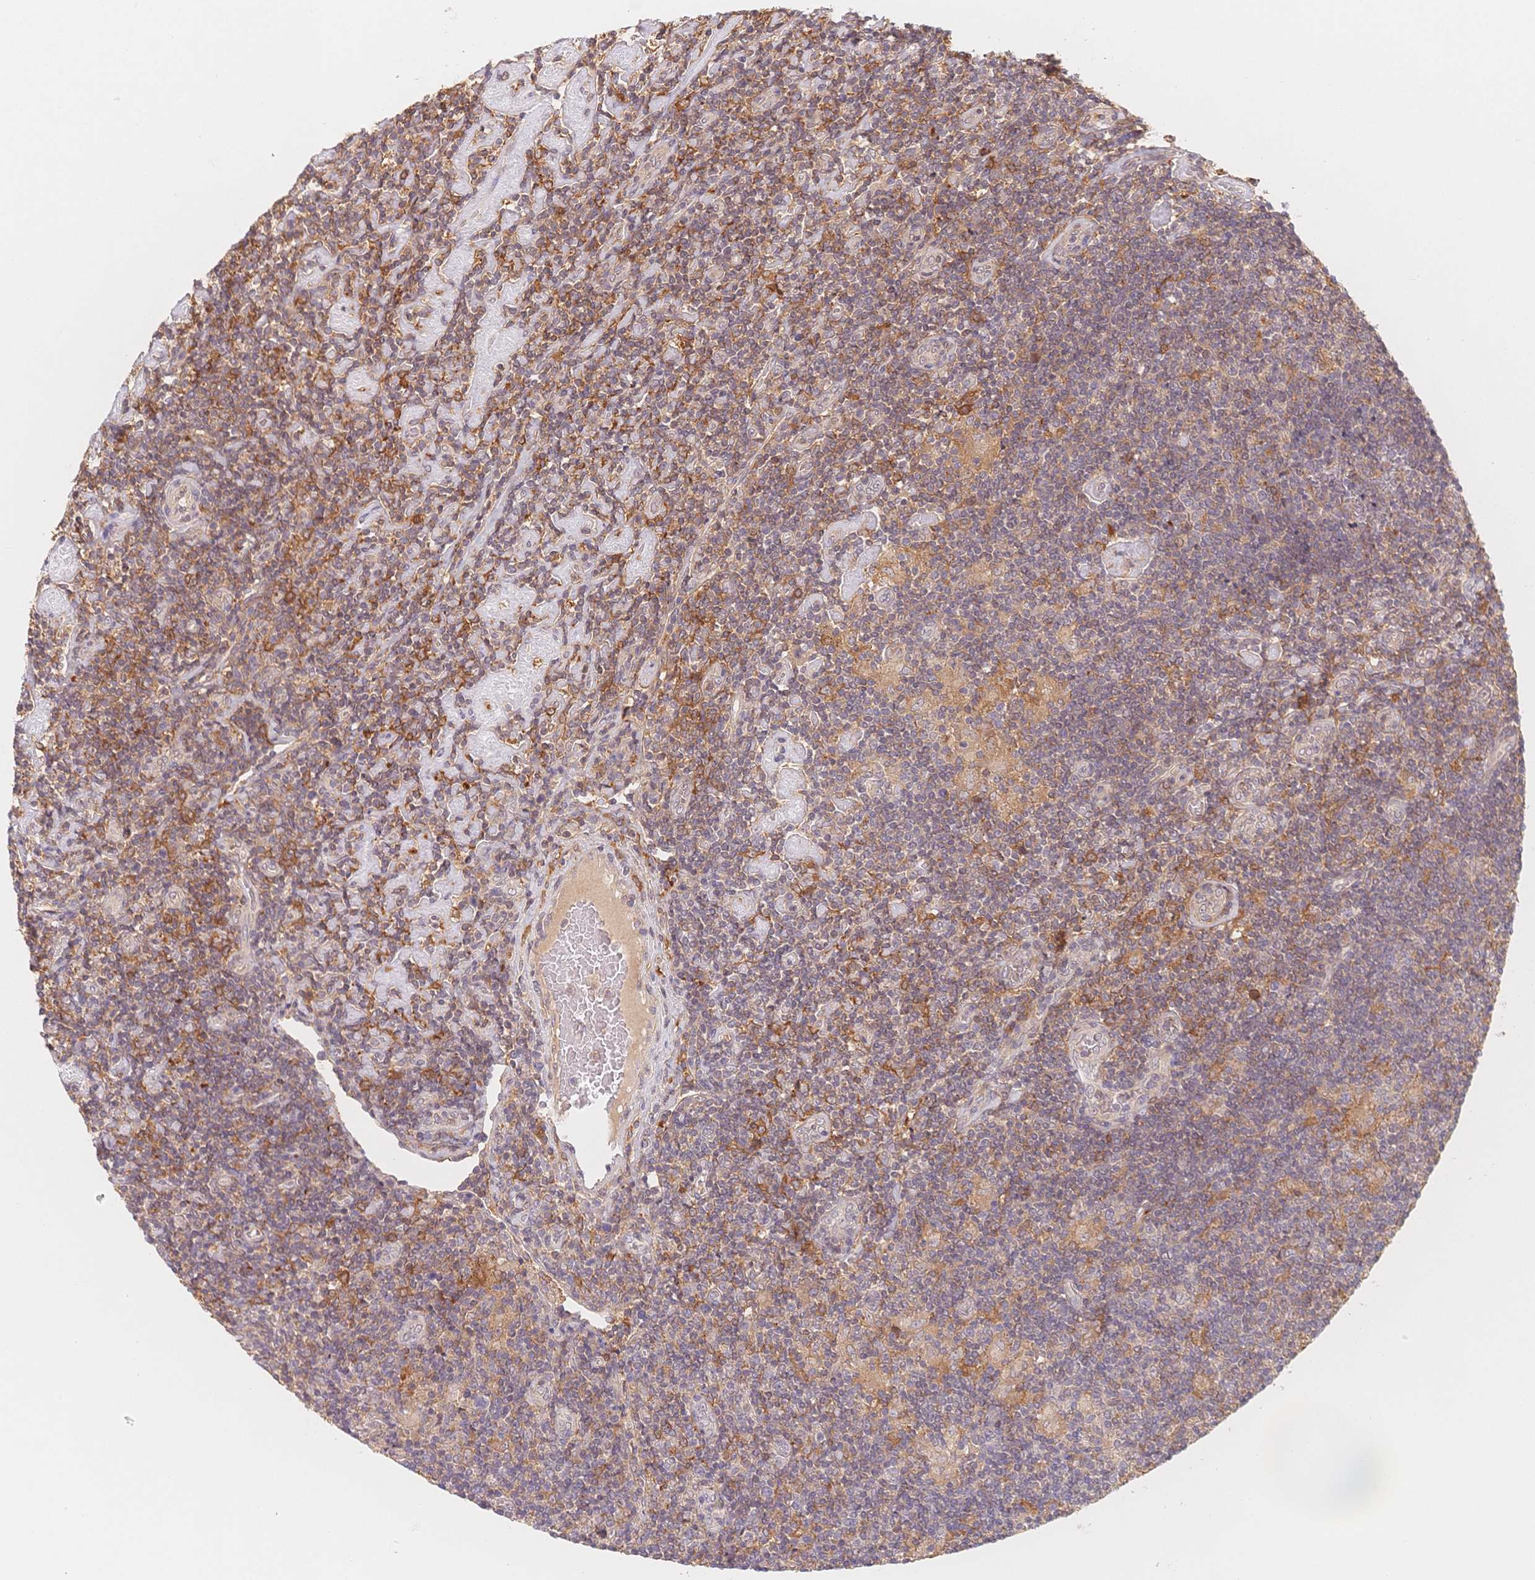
{"staining": {"intensity": "negative", "quantity": "none", "location": "none"}, "tissue": "lymphoma", "cell_type": "Tumor cells", "image_type": "cancer", "snomed": [{"axis": "morphology", "description": "Hodgkin's disease, NOS"}, {"axis": "topography", "description": "Lymph node"}], "caption": "Tumor cells show no significant protein expression in lymphoma. (DAB immunohistochemistry with hematoxylin counter stain).", "gene": "C12orf75", "patient": {"sex": "male", "age": 40}}